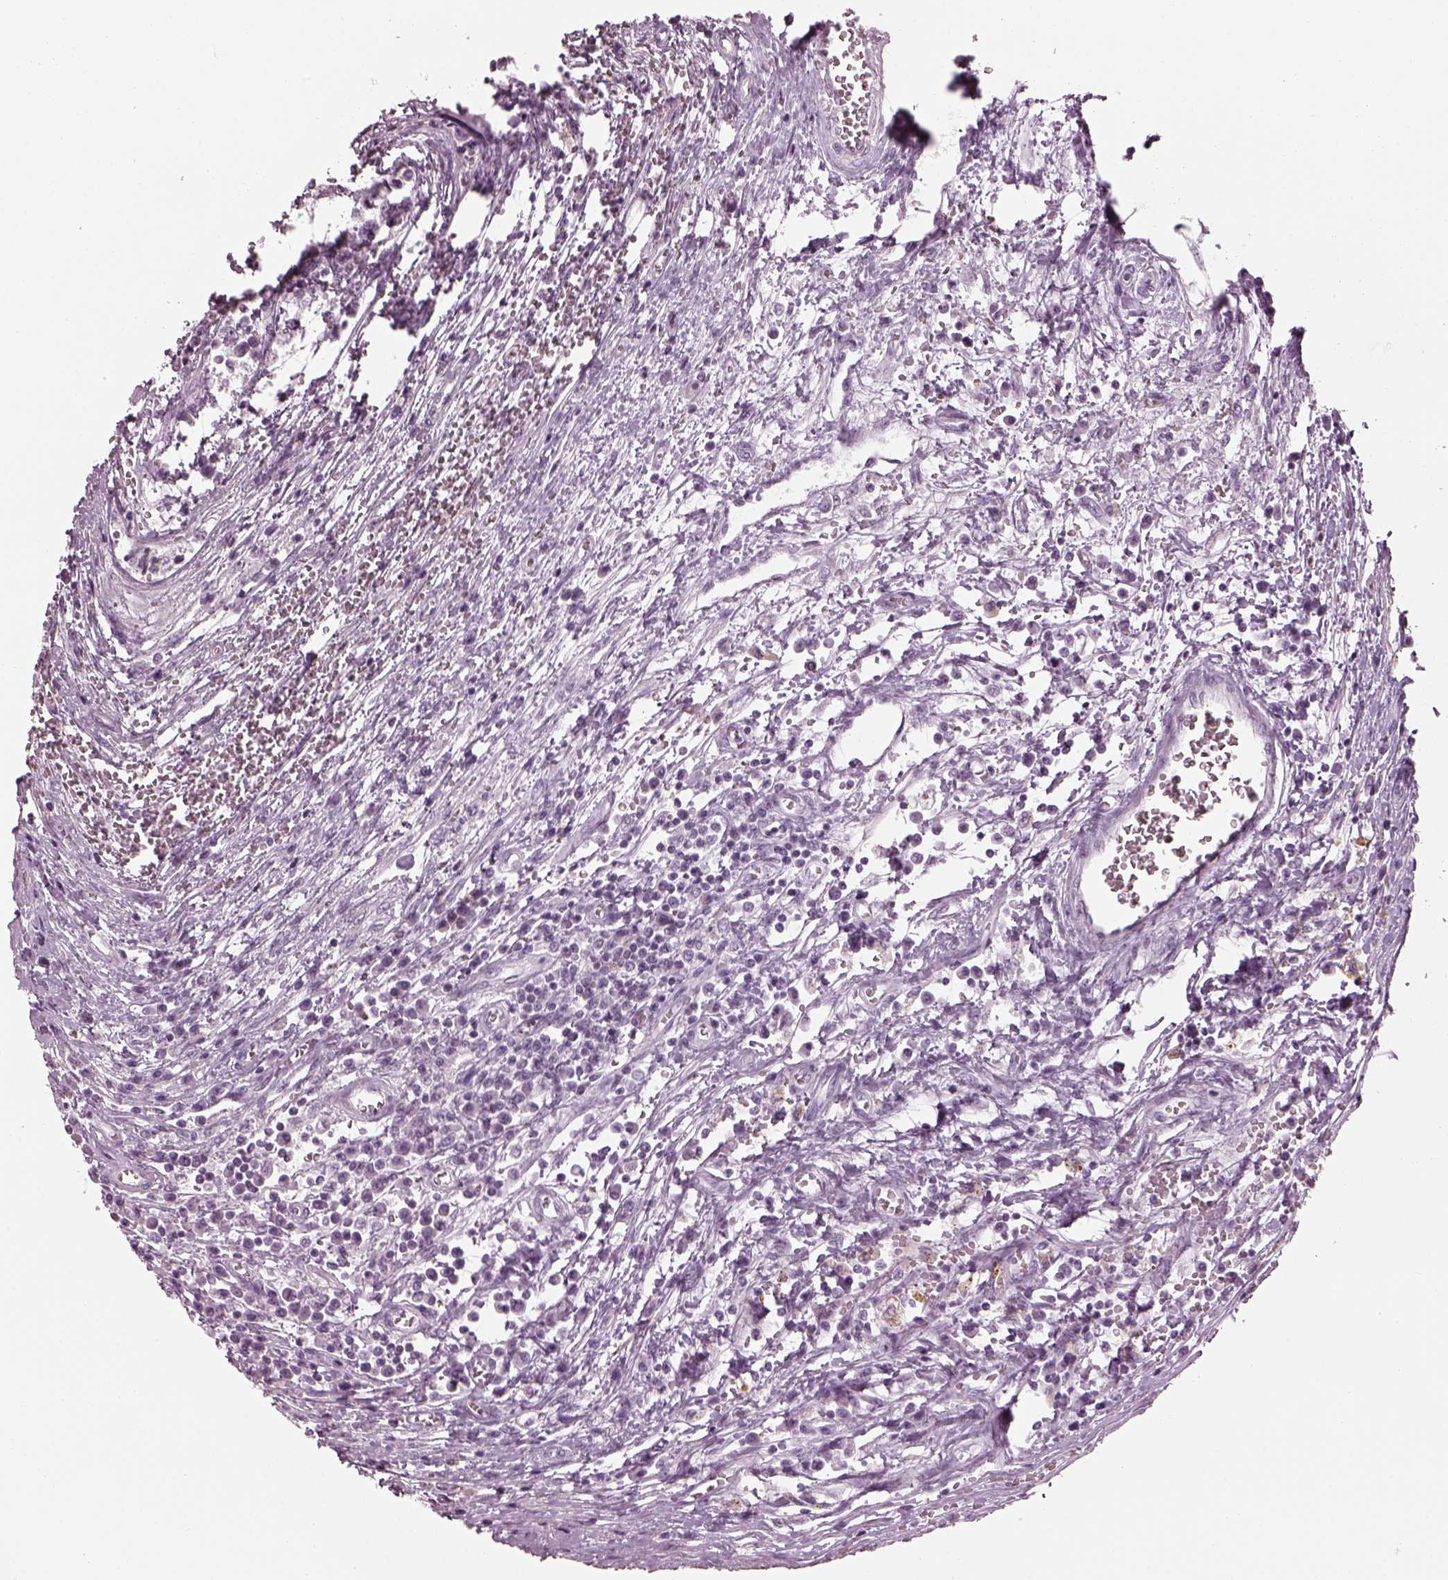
{"staining": {"intensity": "negative", "quantity": "none", "location": "none"}, "tissue": "testis cancer", "cell_type": "Tumor cells", "image_type": "cancer", "snomed": [{"axis": "morphology", "description": "Normal tissue, NOS"}, {"axis": "morphology", "description": "Seminoma, NOS"}, {"axis": "topography", "description": "Testis"}, {"axis": "topography", "description": "Epididymis"}], "caption": "Immunohistochemical staining of human seminoma (testis) demonstrates no significant positivity in tumor cells.", "gene": "ADGRG2", "patient": {"sex": "male", "age": 34}}